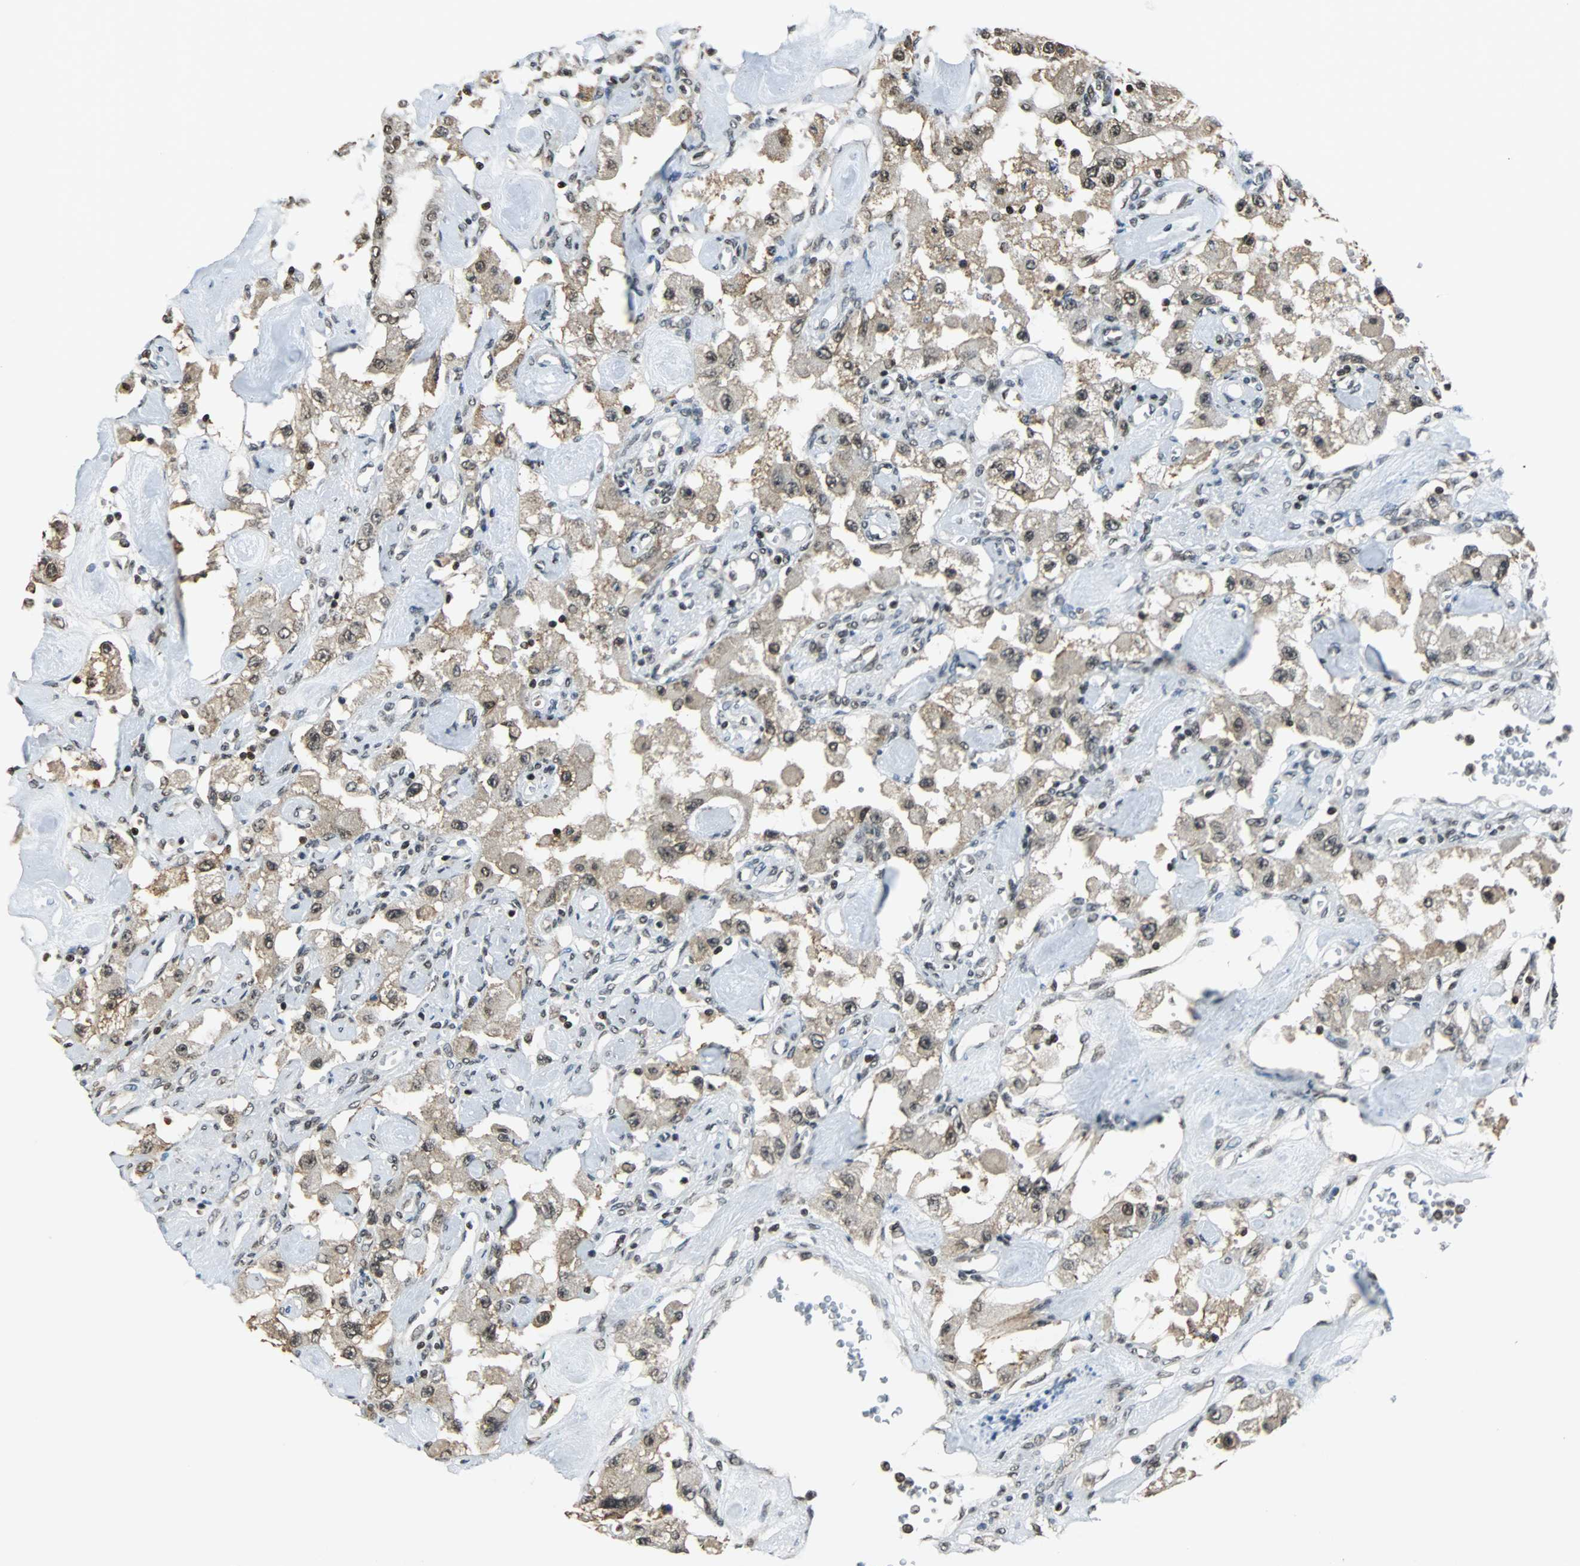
{"staining": {"intensity": "weak", "quantity": ">75%", "location": "cytoplasmic/membranous,nuclear"}, "tissue": "carcinoid", "cell_type": "Tumor cells", "image_type": "cancer", "snomed": [{"axis": "morphology", "description": "Carcinoid, malignant, NOS"}, {"axis": "topography", "description": "Pancreas"}], "caption": "This is an image of immunohistochemistry (IHC) staining of carcinoid (malignant), which shows weak staining in the cytoplasmic/membranous and nuclear of tumor cells.", "gene": "REST", "patient": {"sex": "male", "age": 41}}